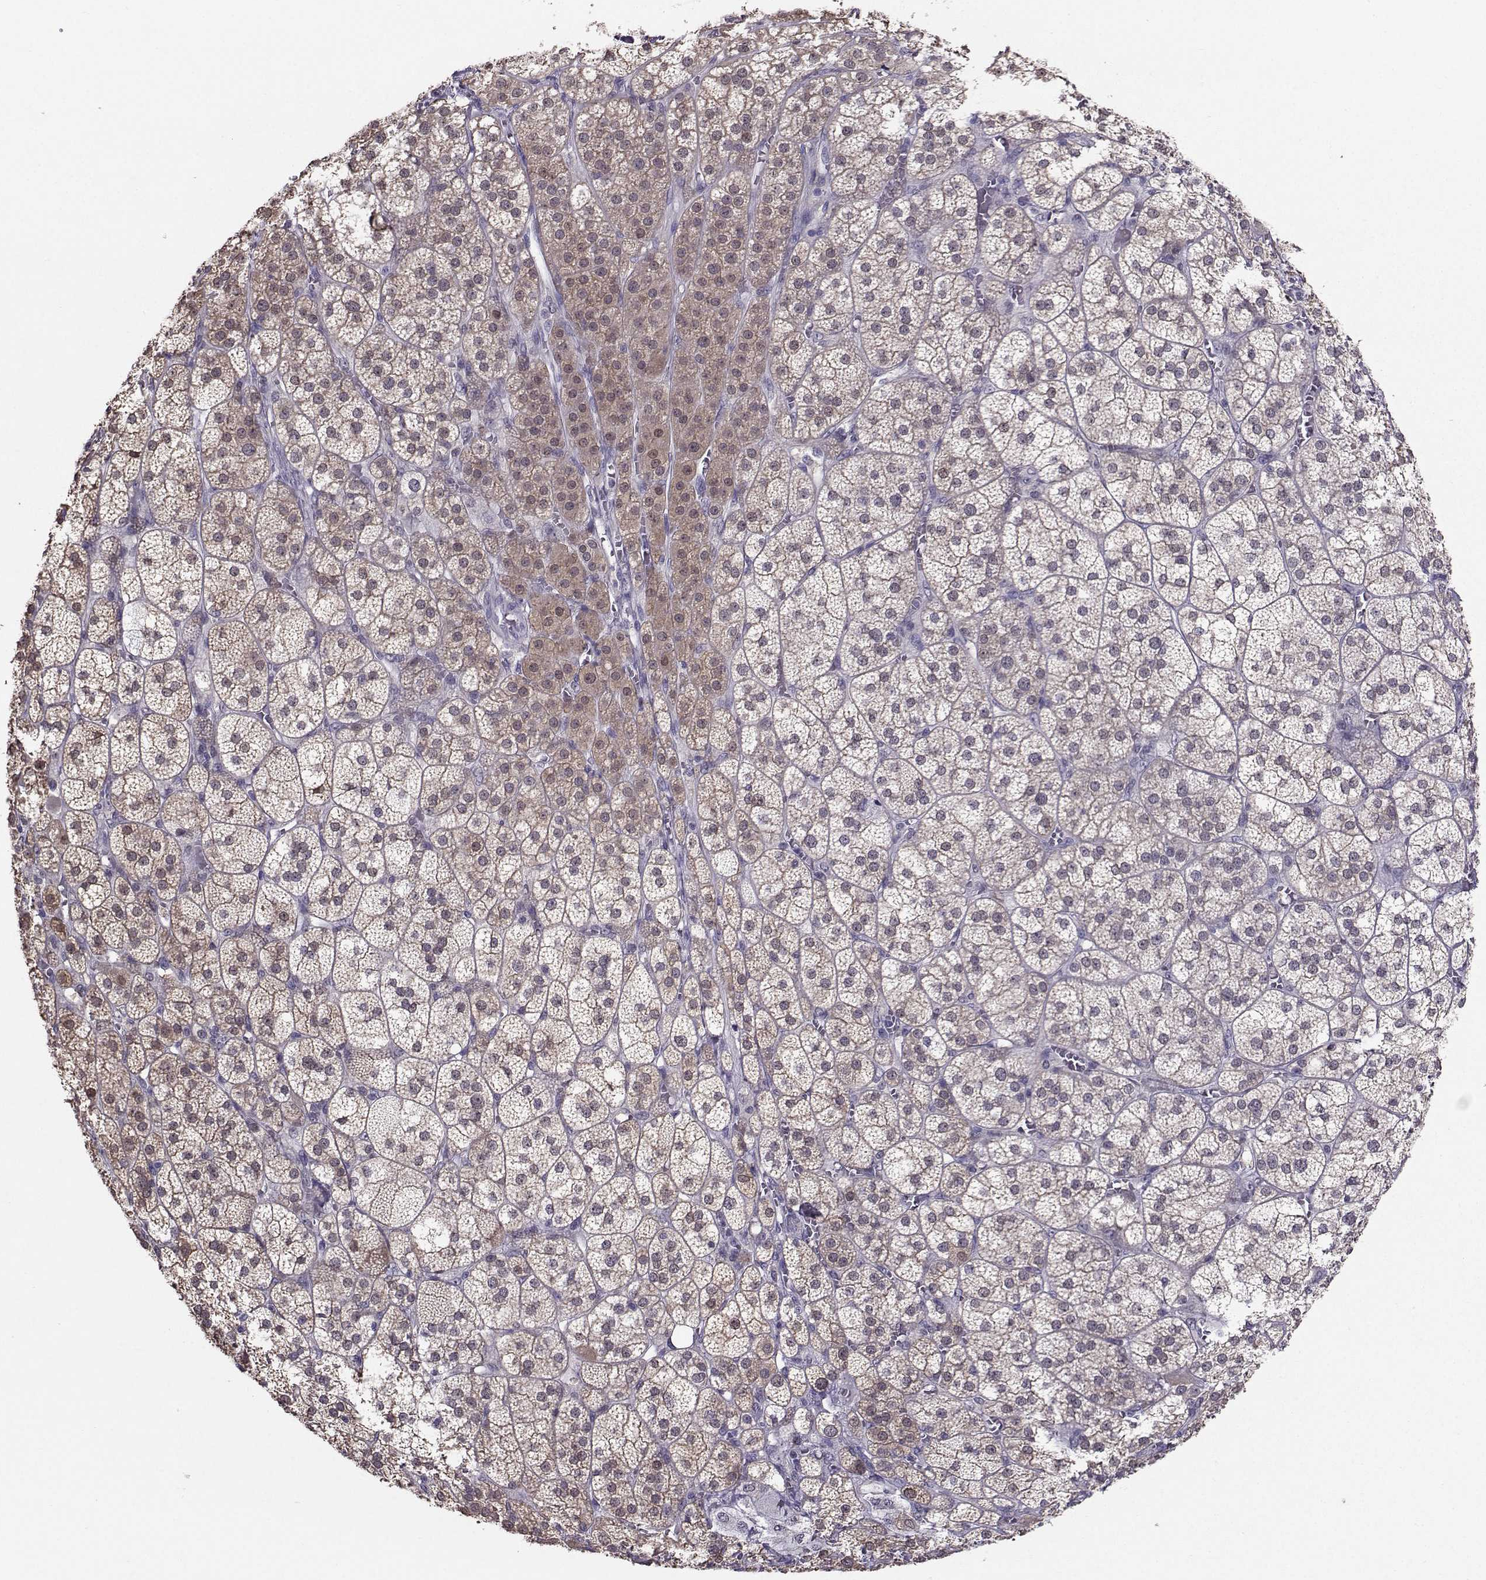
{"staining": {"intensity": "weak", "quantity": "25%-75%", "location": "cytoplasmic/membranous"}, "tissue": "adrenal gland", "cell_type": "Glandular cells", "image_type": "normal", "snomed": [{"axis": "morphology", "description": "Normal tissue, NOS"}, {"axis": "topography", "description": "Adrenal gland"}], "caption": "Weak cytoplasmic/membranous expression is appreciated in approximately 25%-75% of glandular cells in normal adrenal gland.", "gene": "PGK1", "patient": {"sex": "female", "age": 60}}